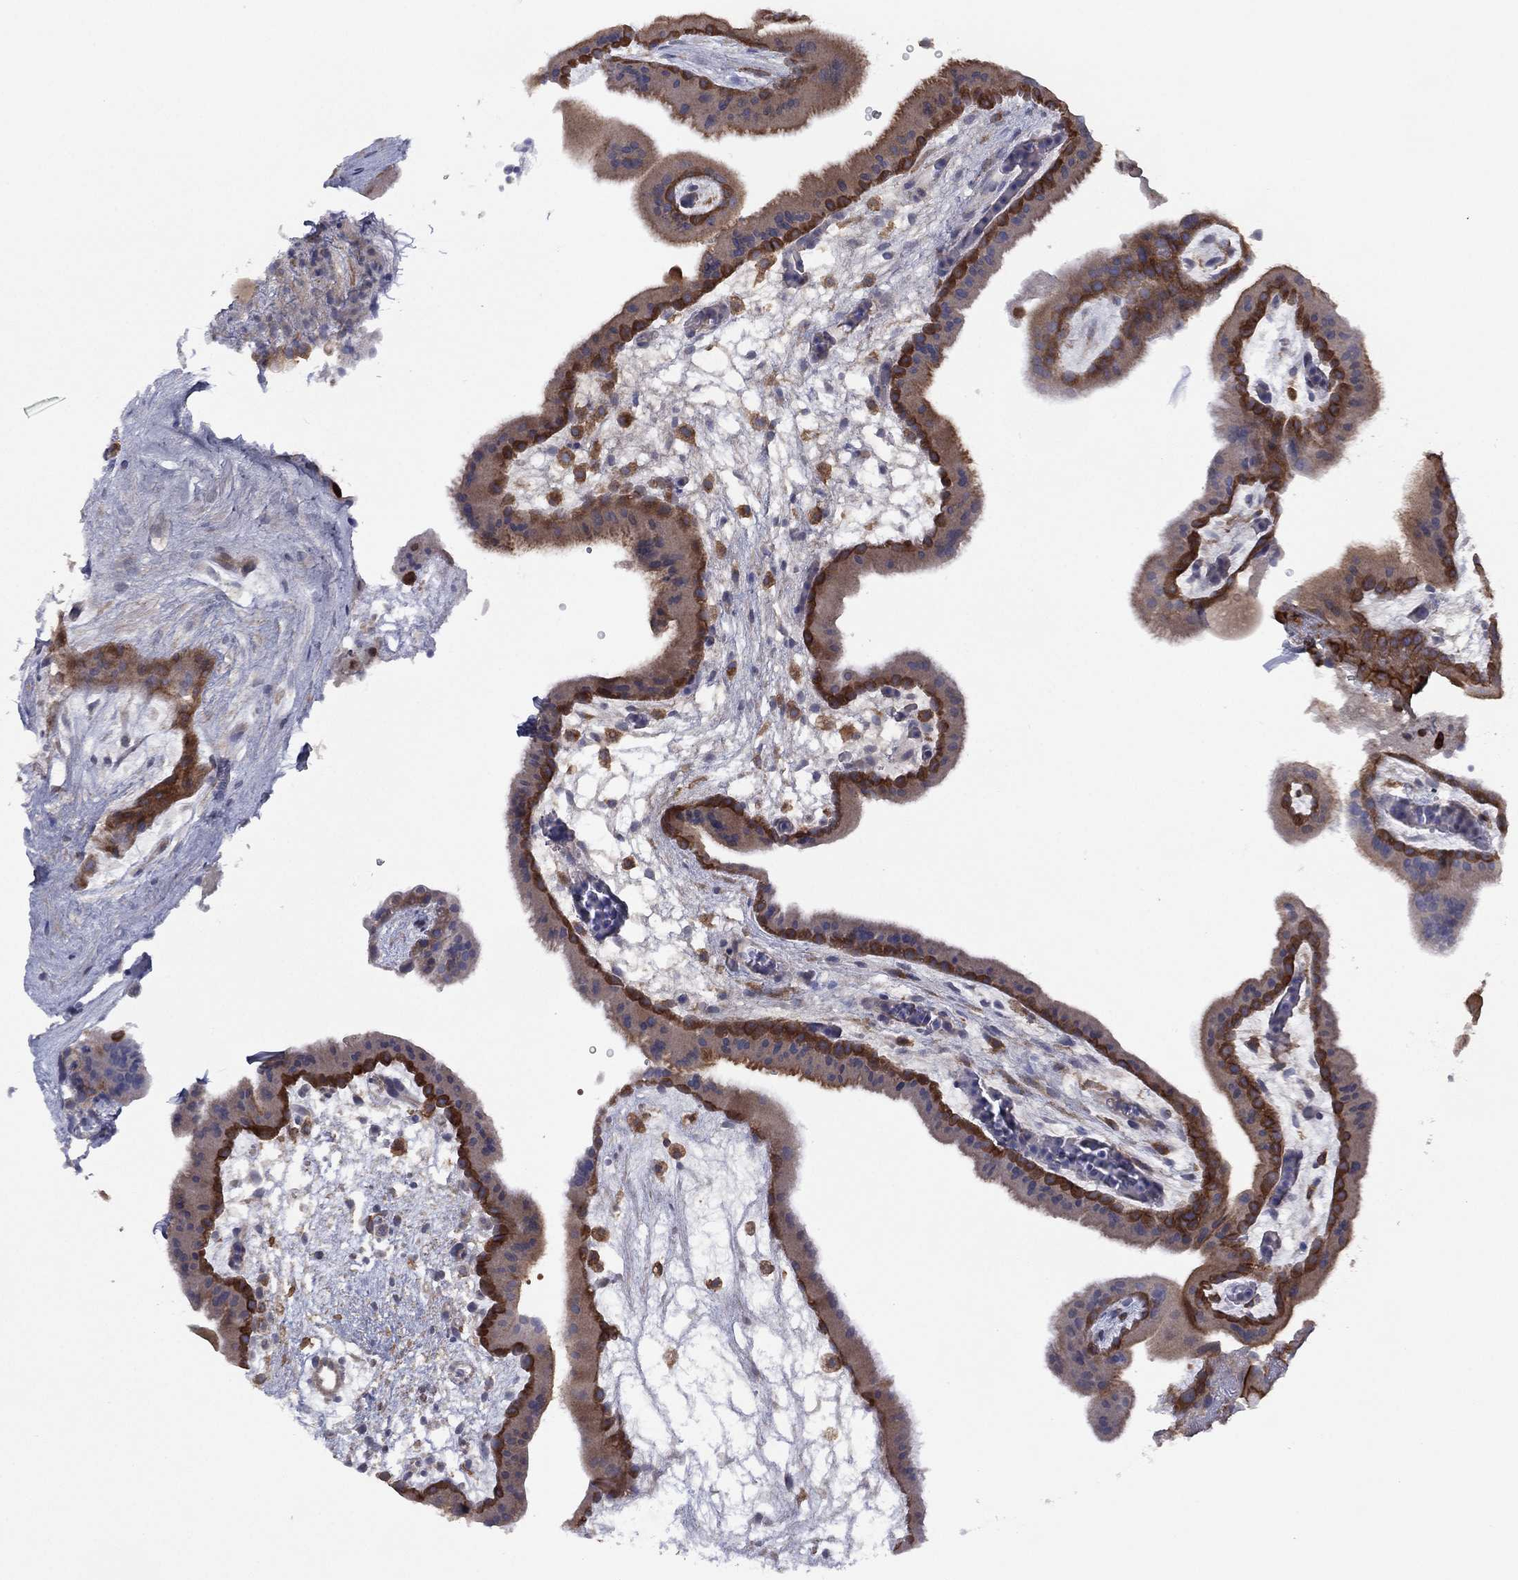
{"staining": {"intensity": "strong", "quantity": "25%-75%", "location": "cytoplasmic/membranous"}, "tissue": "placenta", "cell_type": "Trophoblastic cells", "image_type": "normal", "snomed": [{"axis": "morphology", "description": "Normal tissue, NOS"}, {"axis": "topography", "description": "Placenta"}], "caption": "Immunohistochemistry of unremarkable placenta shows high levels of strong cytoplasmic/membranous positivity in about 25%-75% of trophoblastic cells. (DAB IHC with brightfield microscopy, high magnification).", "gene": "DOCK8", "patient": {"sex": "female", "age": 19}}